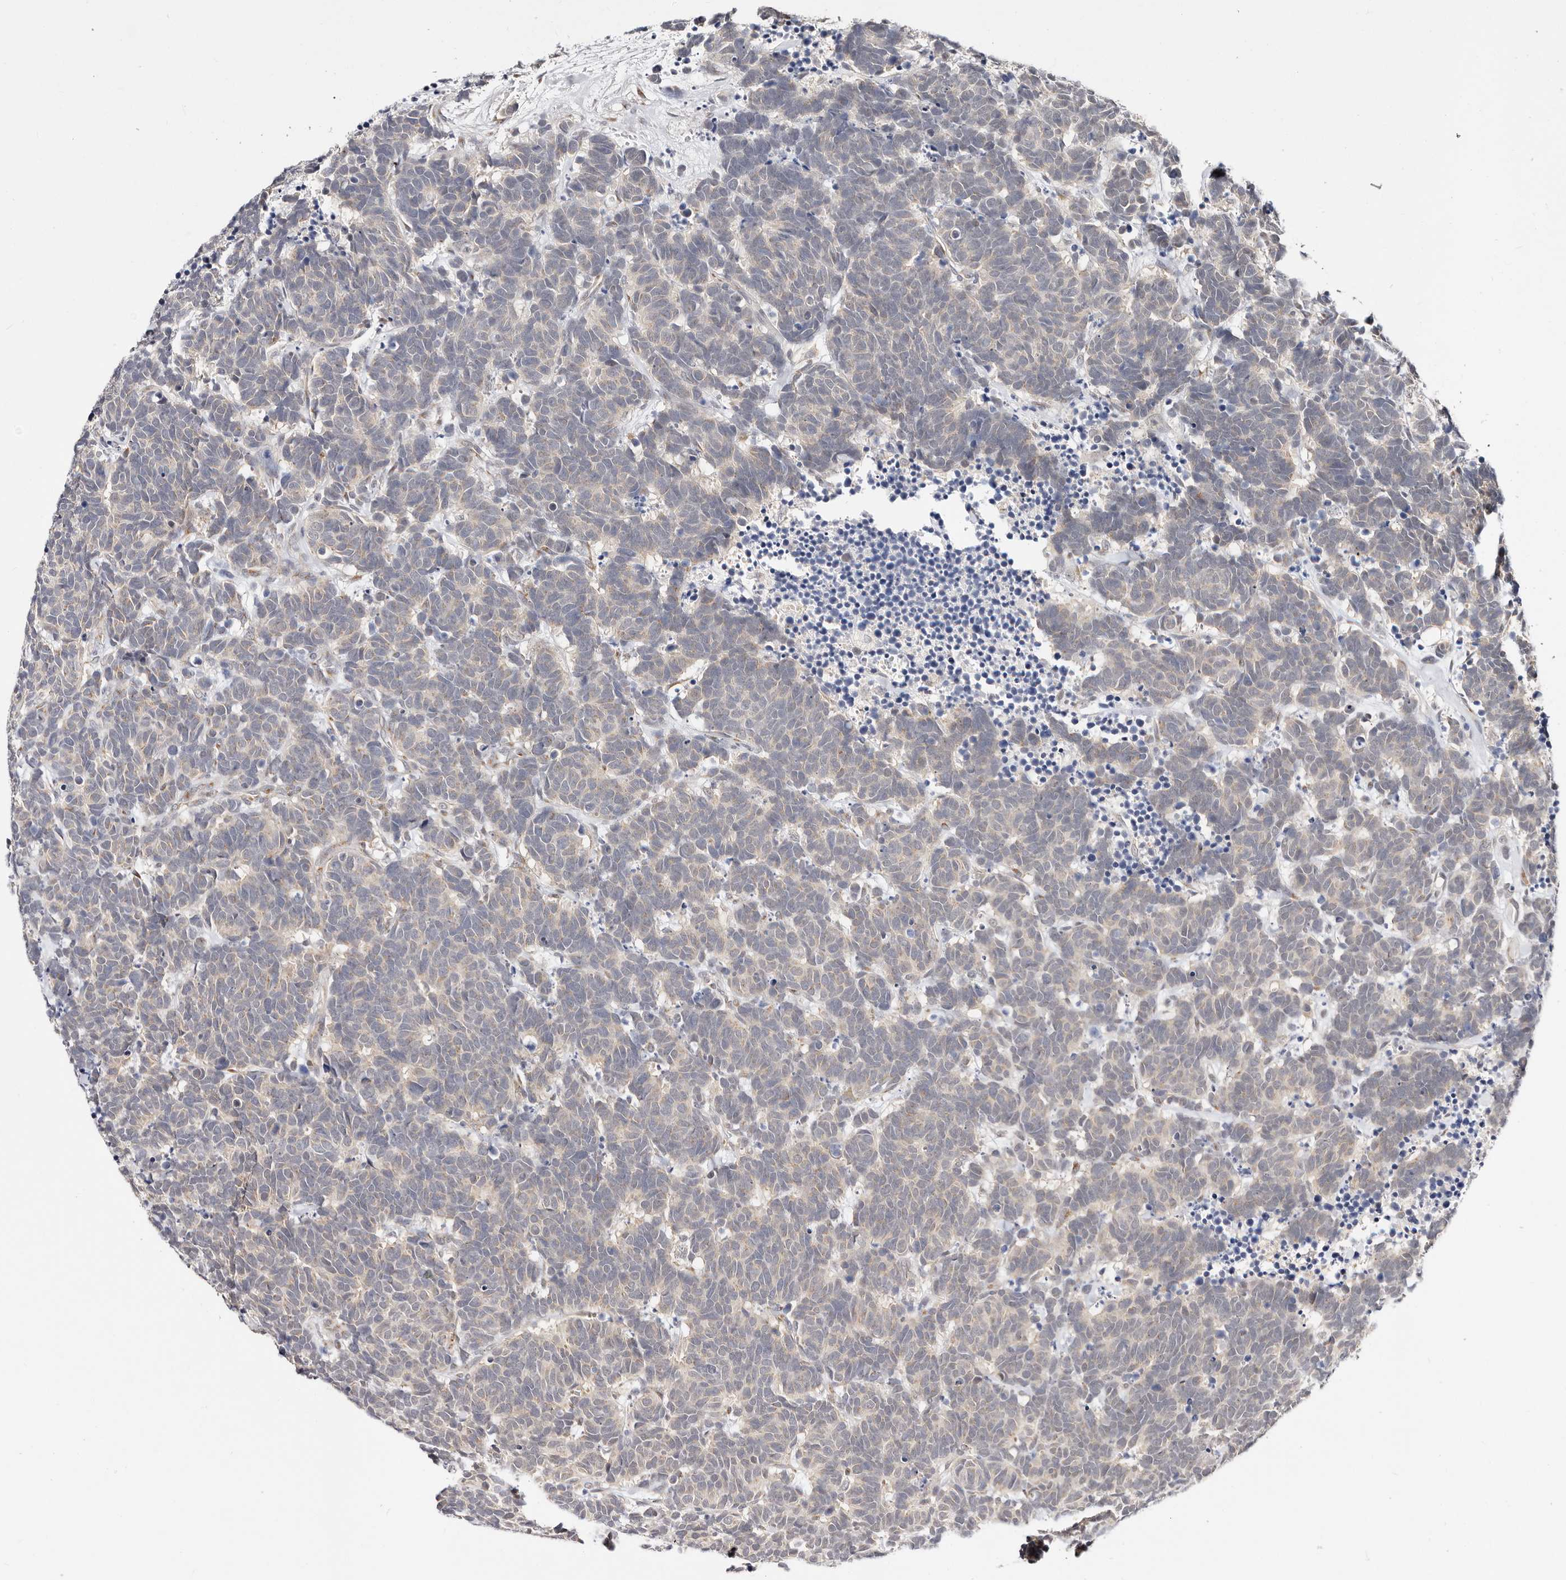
{"staining": {"intensity": "negative", "quantity": "none", "location": "none"}, "tissue": "carcinoid", "cell_type": "Tumor cells", "image_type": "cancer", "snomed": [{"axis": "morphology", "description": "Carcinoma, NOS"}, {"axis": "morphology", "description": "Carcinoid, malignant, NOS"}, {"axis": "topography", "description": "Urinary bladder"}], "caption": "DAB (3,3'-diaminobenzidine) immunohistochemical staining of human carcinoma demonstrates no significant positivity in tumor cells.", "gene": "VIPAS39", "patient": {"sex": "male", "age": 57}}